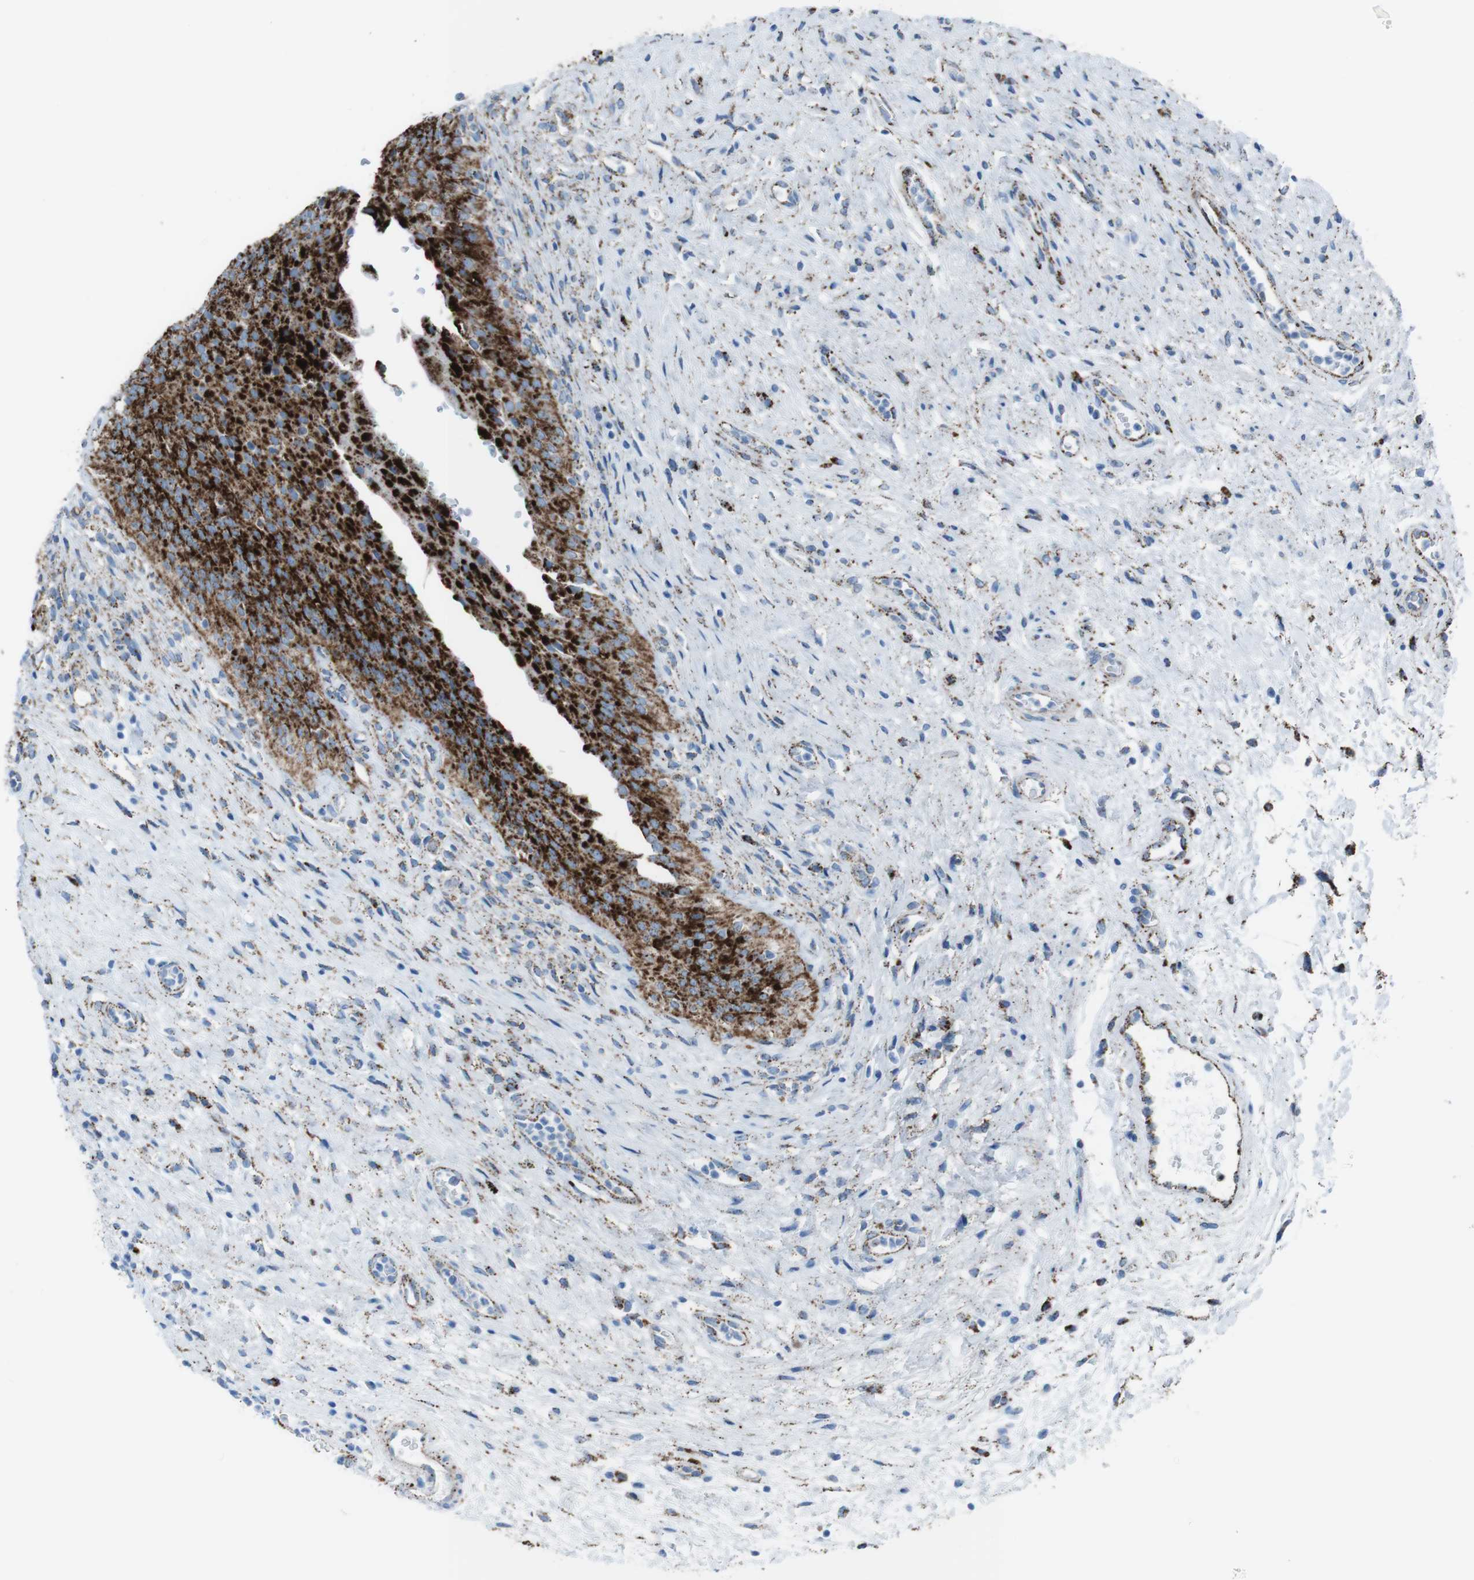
{"staining": {"intensity": "strong", "quantity": ">75%", "location": "cytoplasmic/membranous"}, "tissue": "urinary bladder", "cell_type": "Urothelial cells", "image_type": "normal", "snomed": [{"axis": "morphology", "description": "Normal tissue, NOS"}, {"axis": "morphology", "description": "Urothelial carcinoma, High grade"}, {"axis": "topography", "description": "Urinary bladder"}], "caption": "Protein expression analysis of benign urinary bladder displays strong cytoplasmic/membranous positivity in about >75% of urothelial cells. (DAB (3,3'-diaminobenzidine) = brown stain, brightfield microscopy at high magnification).", "gene": "SCARB2", "patient": {"sex": "male", "age": 46}}